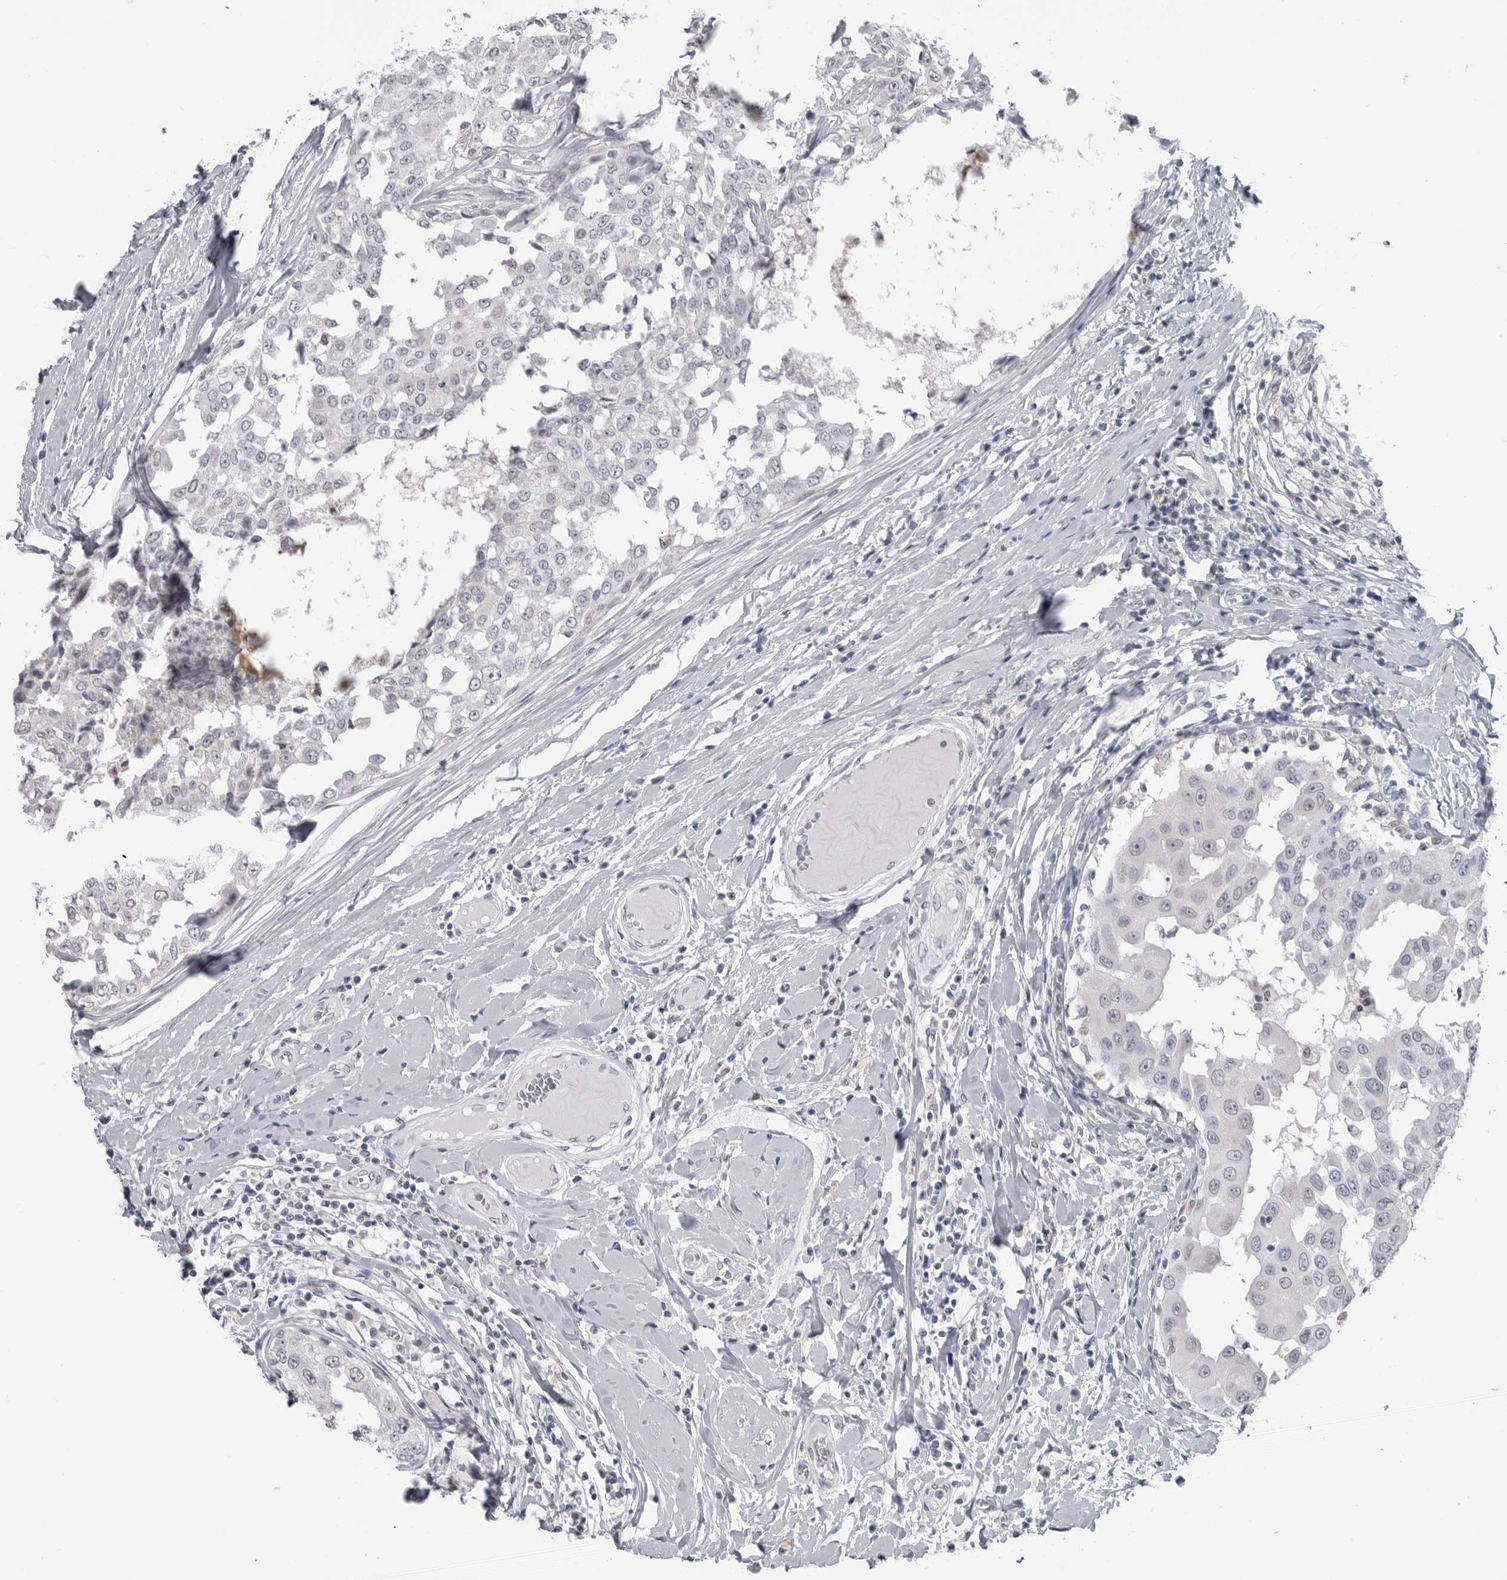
{"staining": {"intensity": "negative", "quantity": "none", "location": "none"}, "tissue": "breast cancer", "cell_type": "Tumor cells", "image_type": "cancer", "snomed": [{"axis": "morphology", "description": "Duct carcinoma"}, {"axis": "topography", "description": "Breast"}], "caption": "Tumor cells are negative for brown protein staining in infiltrating ductal carcinoma (breast).", "gene": "PNPO", "patient": {"sex": "female", "age": 27}}